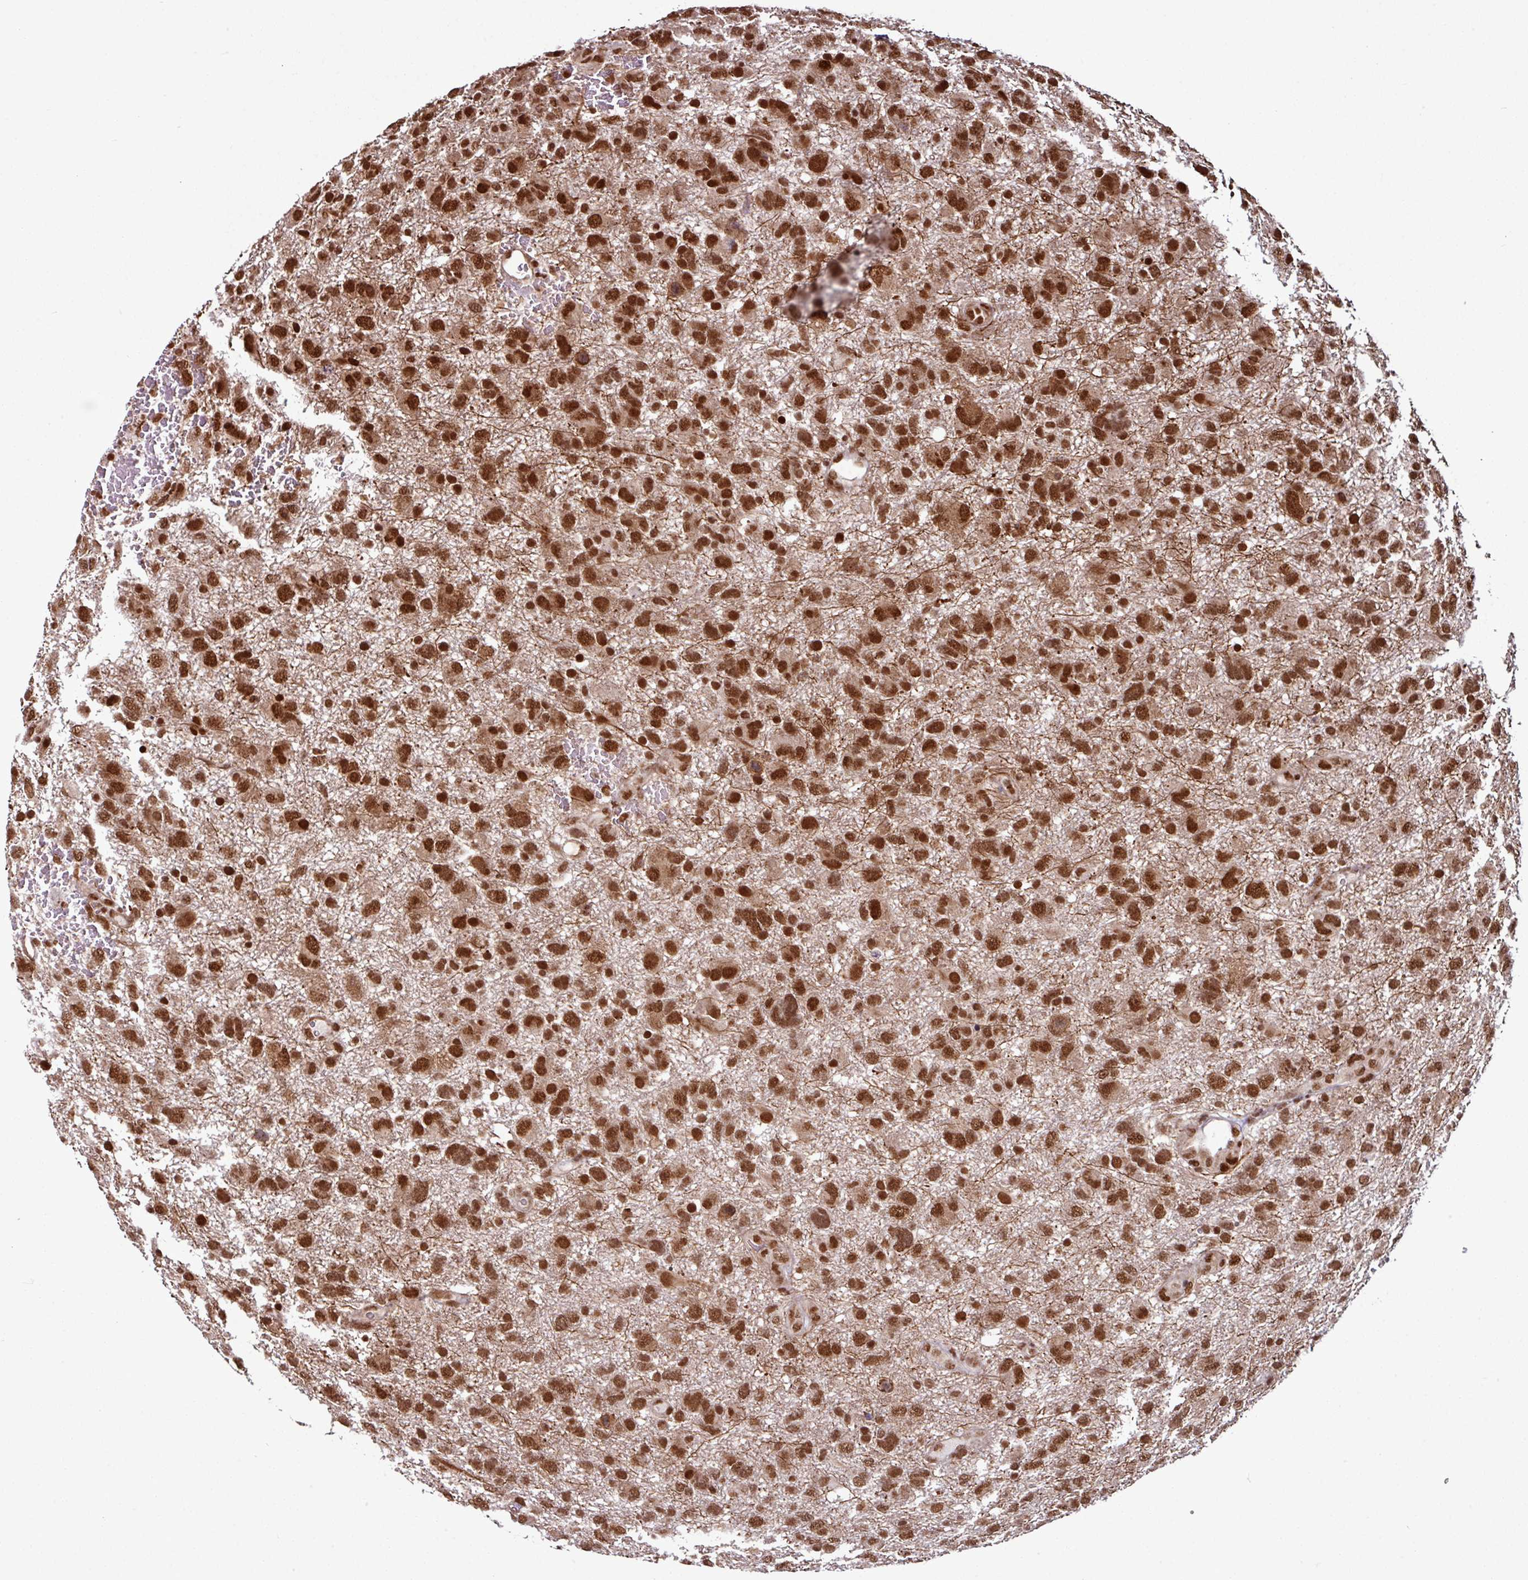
{"staining": {"intensity": "strong", "quantity": ">75%", "location": "cytoplasmic/membranous,nuclear"}, "tissue": "glioma", "cell_type": "Tumor cells", "image_type": "cancer", "snomed": [{"axis": "morphology", "description": "Glioma, malignant, High grade"}, {"axis": "topography", "description": "Brain"}], "caption": "The micrograph reveals immunohistochemical staining of glioma. There is strong cytoplasmic/membranous and nuclear staining is seen in about >75% of tumor cells. (Stains: DAB (3,3'-diaminobenzidine) in brown, nuclei in blue, Microscopy: brightfield microscopy at high magnification).", "gene": "MORF4L2", "patient": {"sex": "male", "age": 61}}